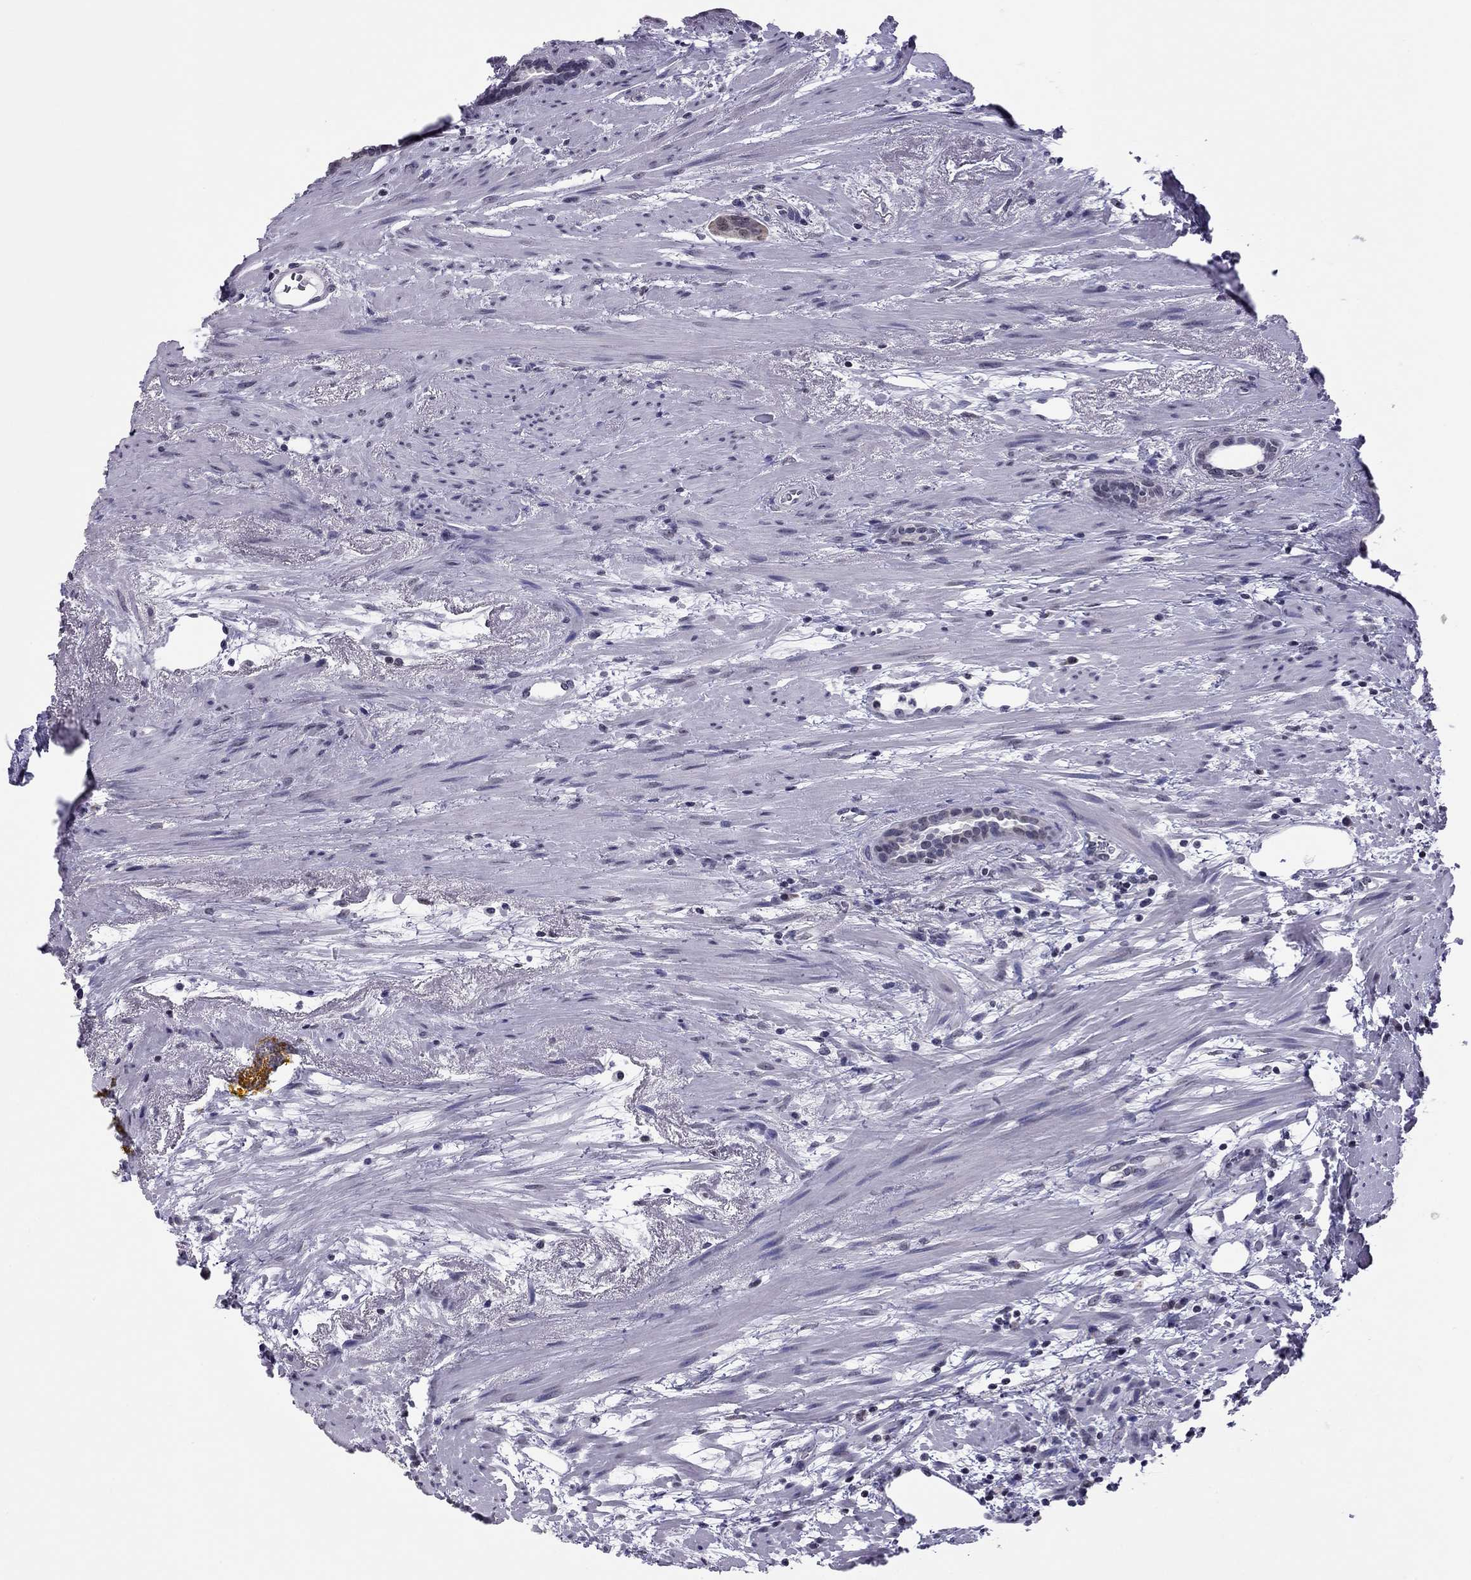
{"staining": {"intensity": "negative", "quantity": "none", "location": "none"}, "tissue": "prostate cancer", "cell_type": "Tumor cells", "image_type": "cancer", "snomed": [{"axis": "morphology", "description": "Adenocarcinoma, NOS"}, {"axis": "topography", "description": "Prostate"}], "caption": "High magnification brightfield microscopy of adenocarcinoma (prostate) stained with DAB (3,3'-diaminobenzidine) (brown) and counterstained with hematoxylin (blue): tumor cells show no significant positivity.", "gene": "PPP1R3A", "patient": {"sex": "male", "age": 71}}